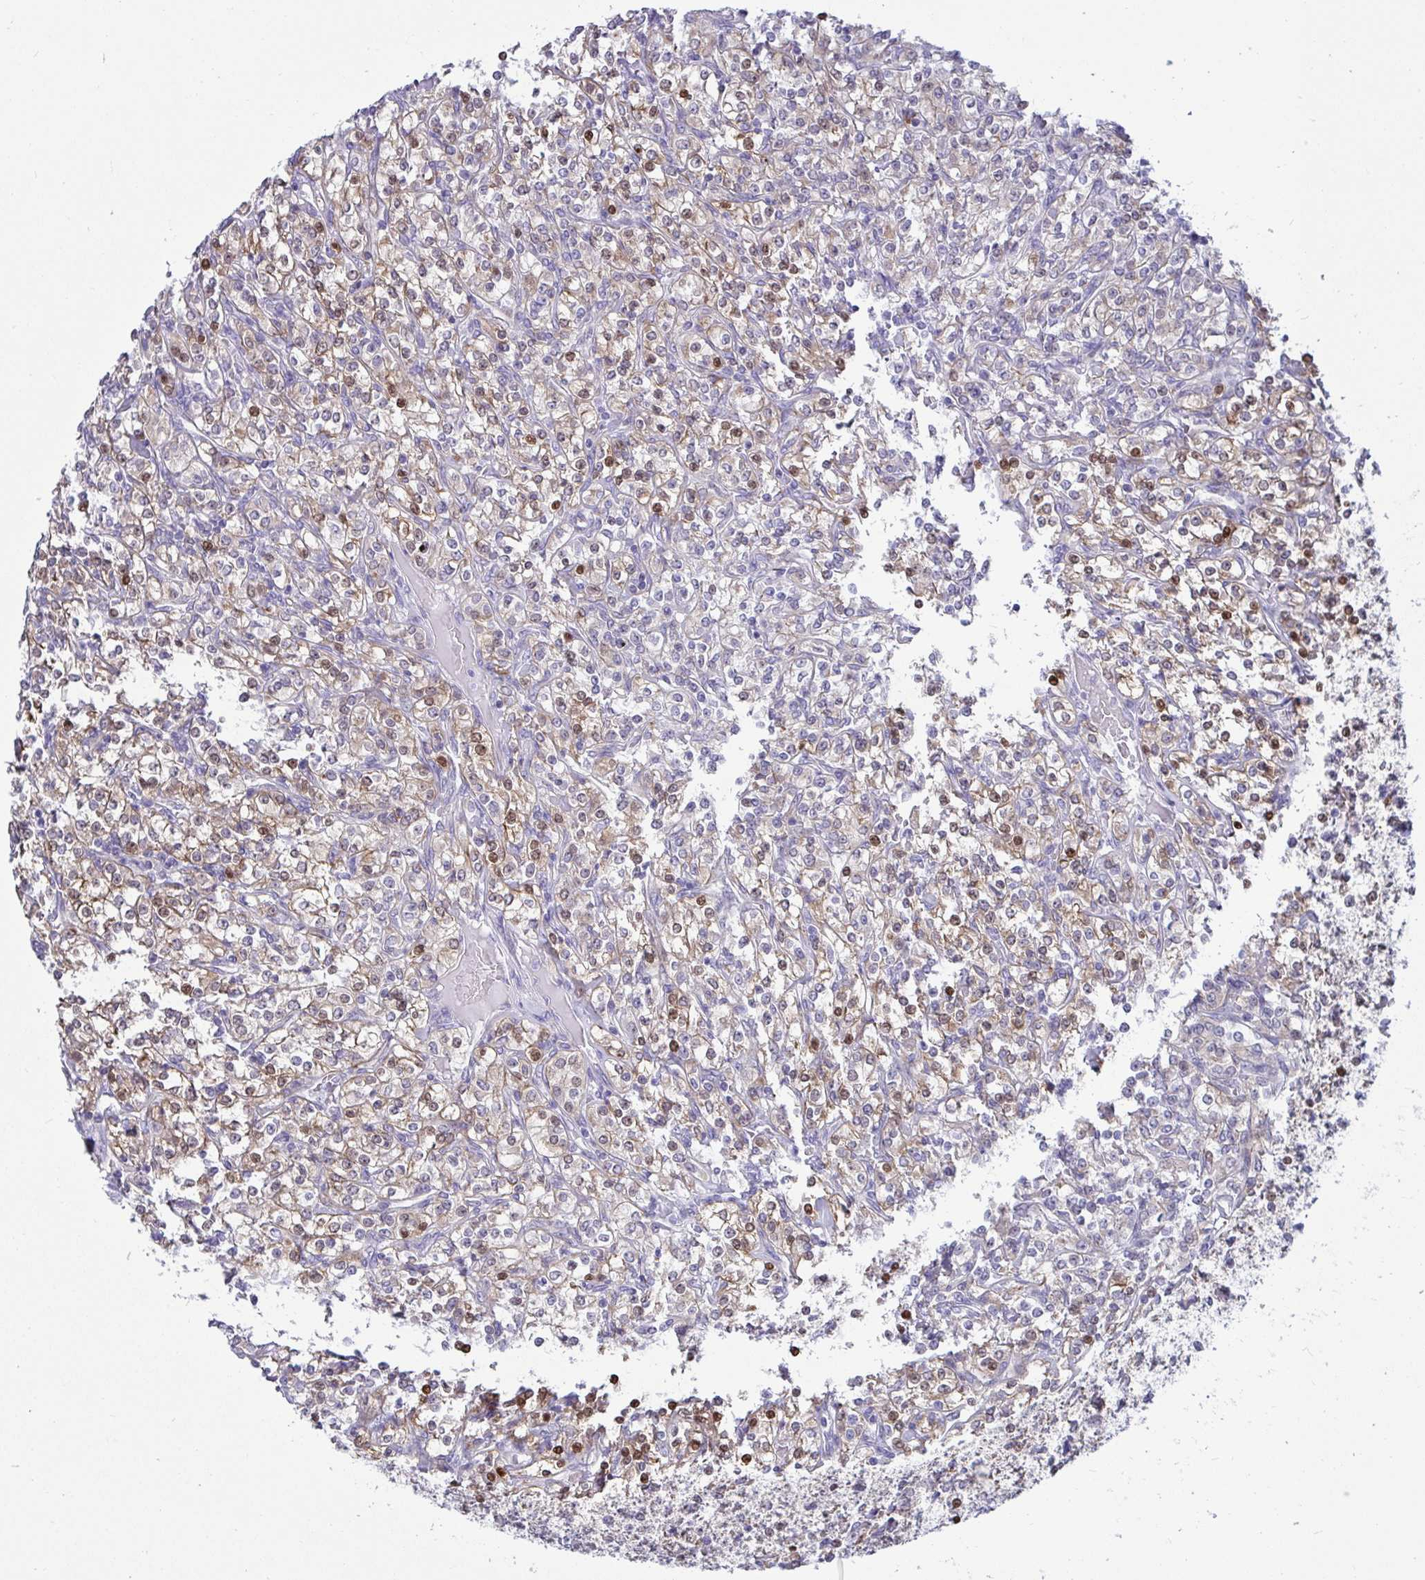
{"staining": {"intensity": "moderate", "quantity": "25%-75%", "location": "cytoplasmic/membranous,nuclear"}, "tissue": "renal cancer", "cell_type": "Tumor cells", "image_type": "cancer", "snomed": [{"axis": "morphology", "description": "Adenocarcinoma, NOS"}, {"axis": "topography", "description": "Kidney"}], "caption": "Tumor cells show medium levels of moderate cytoplasmic/membranous and nuclear staining in about 25%-75% of cells in human renal cancer. (brown staining indicates protein expression, while blue staining denotes nuclei).", "gene": "TFPI2", "patient": {"sex": "male", "age": 77}}